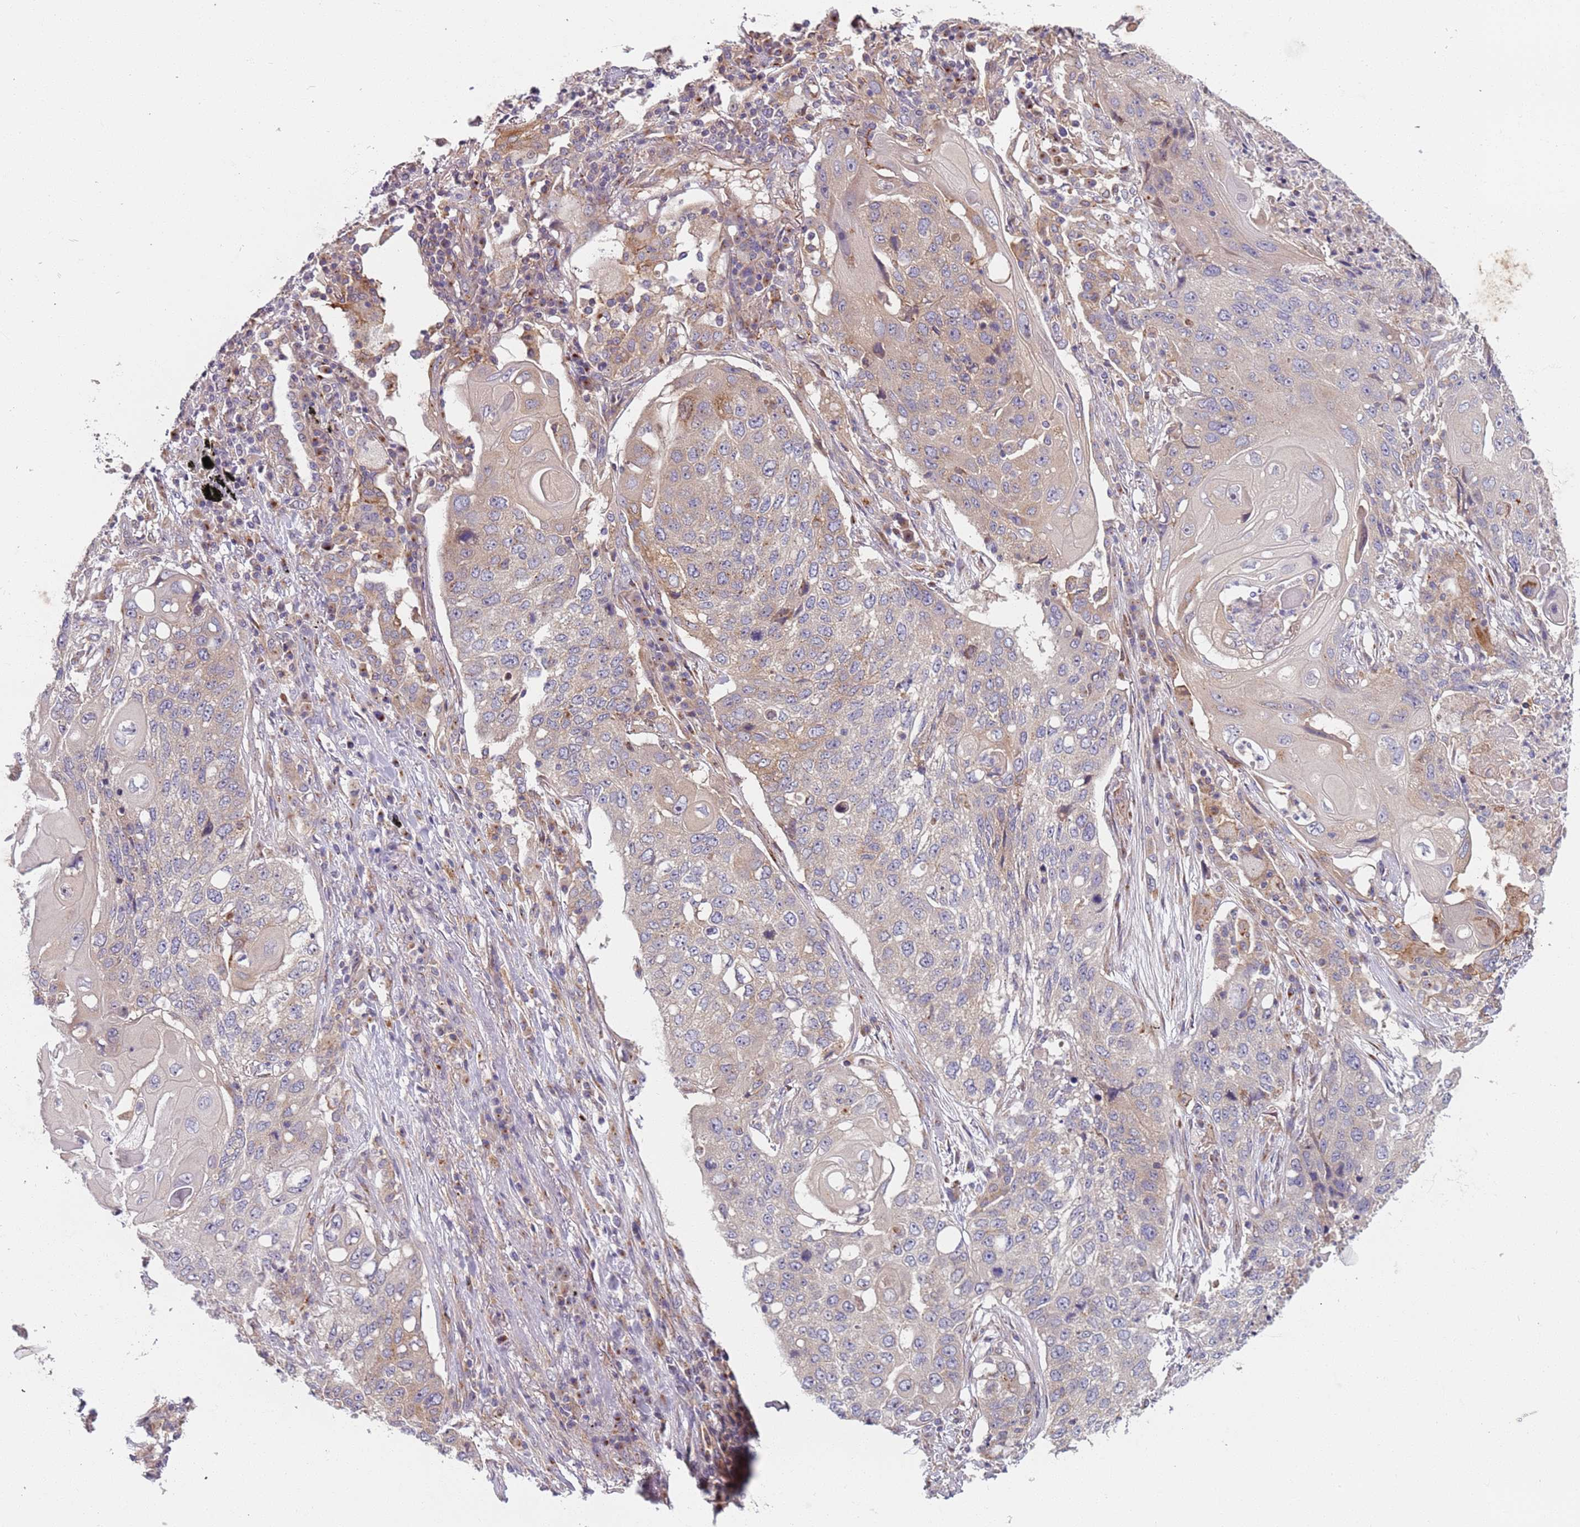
{"staining": {"intensity": "weak", "quantity": "<25%", "location": "cytoplasmic/membranous"}, "tissue": "lung cancer", "cell_type": "Tumor cells", "image_type": "cancer", "snomed": [{"axis": "morphology", "description": "Squamous cell carcinoma, NOS"}, {"axis": "topography", "description": "Lung"}], "caption": "Immunohistochemistry (IHC) image of human lung squamous cell carcinoma stained for a protein (brown), which displays no staining in tumor cells.", "gene": "AKTIP", "patient": {"sex": "female", "age": 63}}